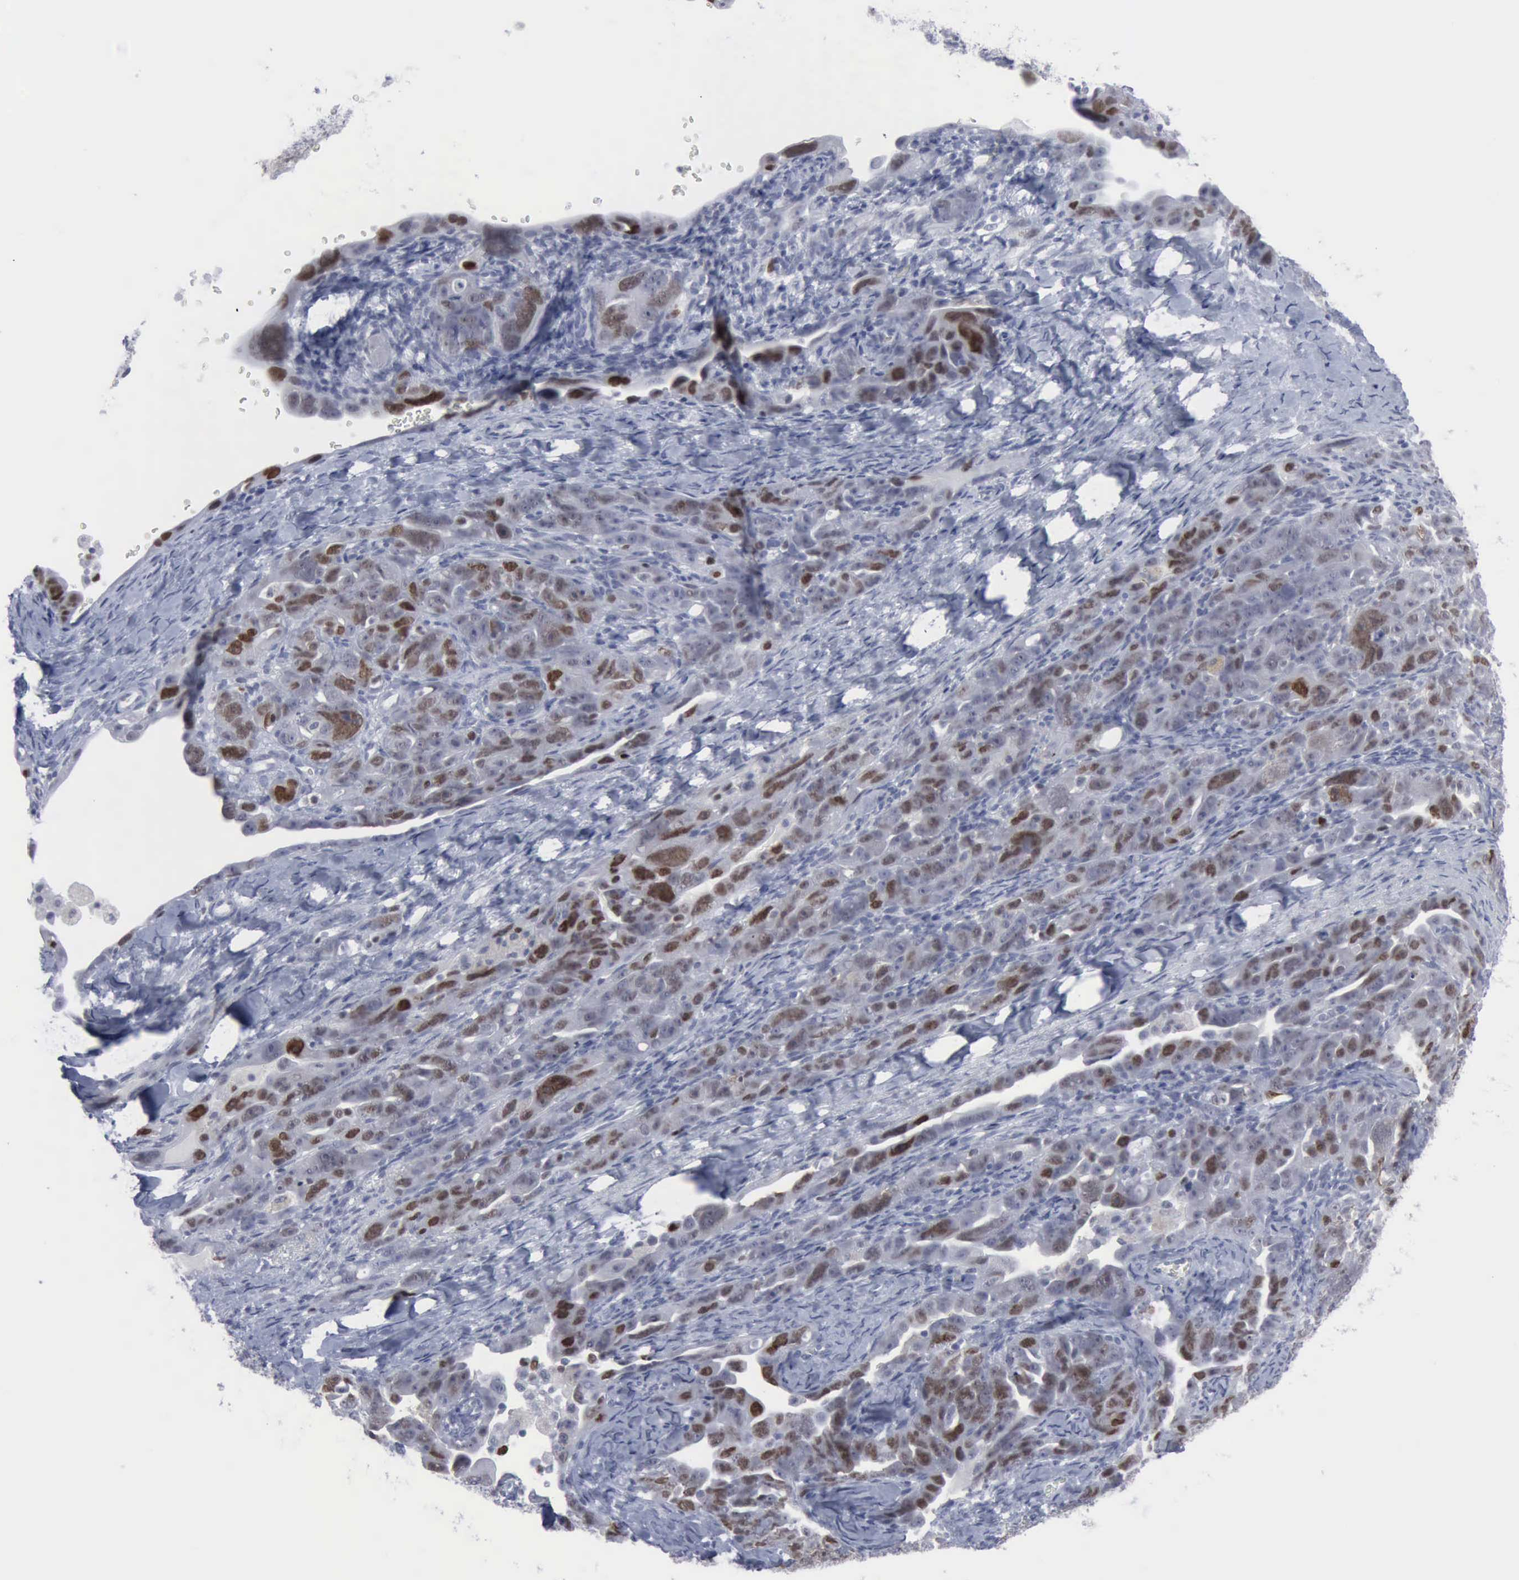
{"staining": {"intensity": "moderate", "quantity": "25%-75%", "location": "nuclear"}, "tissue": "ovarian cancer", "cell_type": "Tumor cells", "image_type": "cancer", "snomed": [{"axis": "morphology", "description": "Cystadenocarcinoma, serous, NOS"}, {"axis": "topography", "description": "Ovary"}], "caption": "IHC (DAB) staining of human ovarian serous cystadenocarcinoma displays moderate nuclear protein staining in approximately 25%-75% of tumor cells.", "gene": "MCM5", "patient": {"sex": "female", "age": 66}}